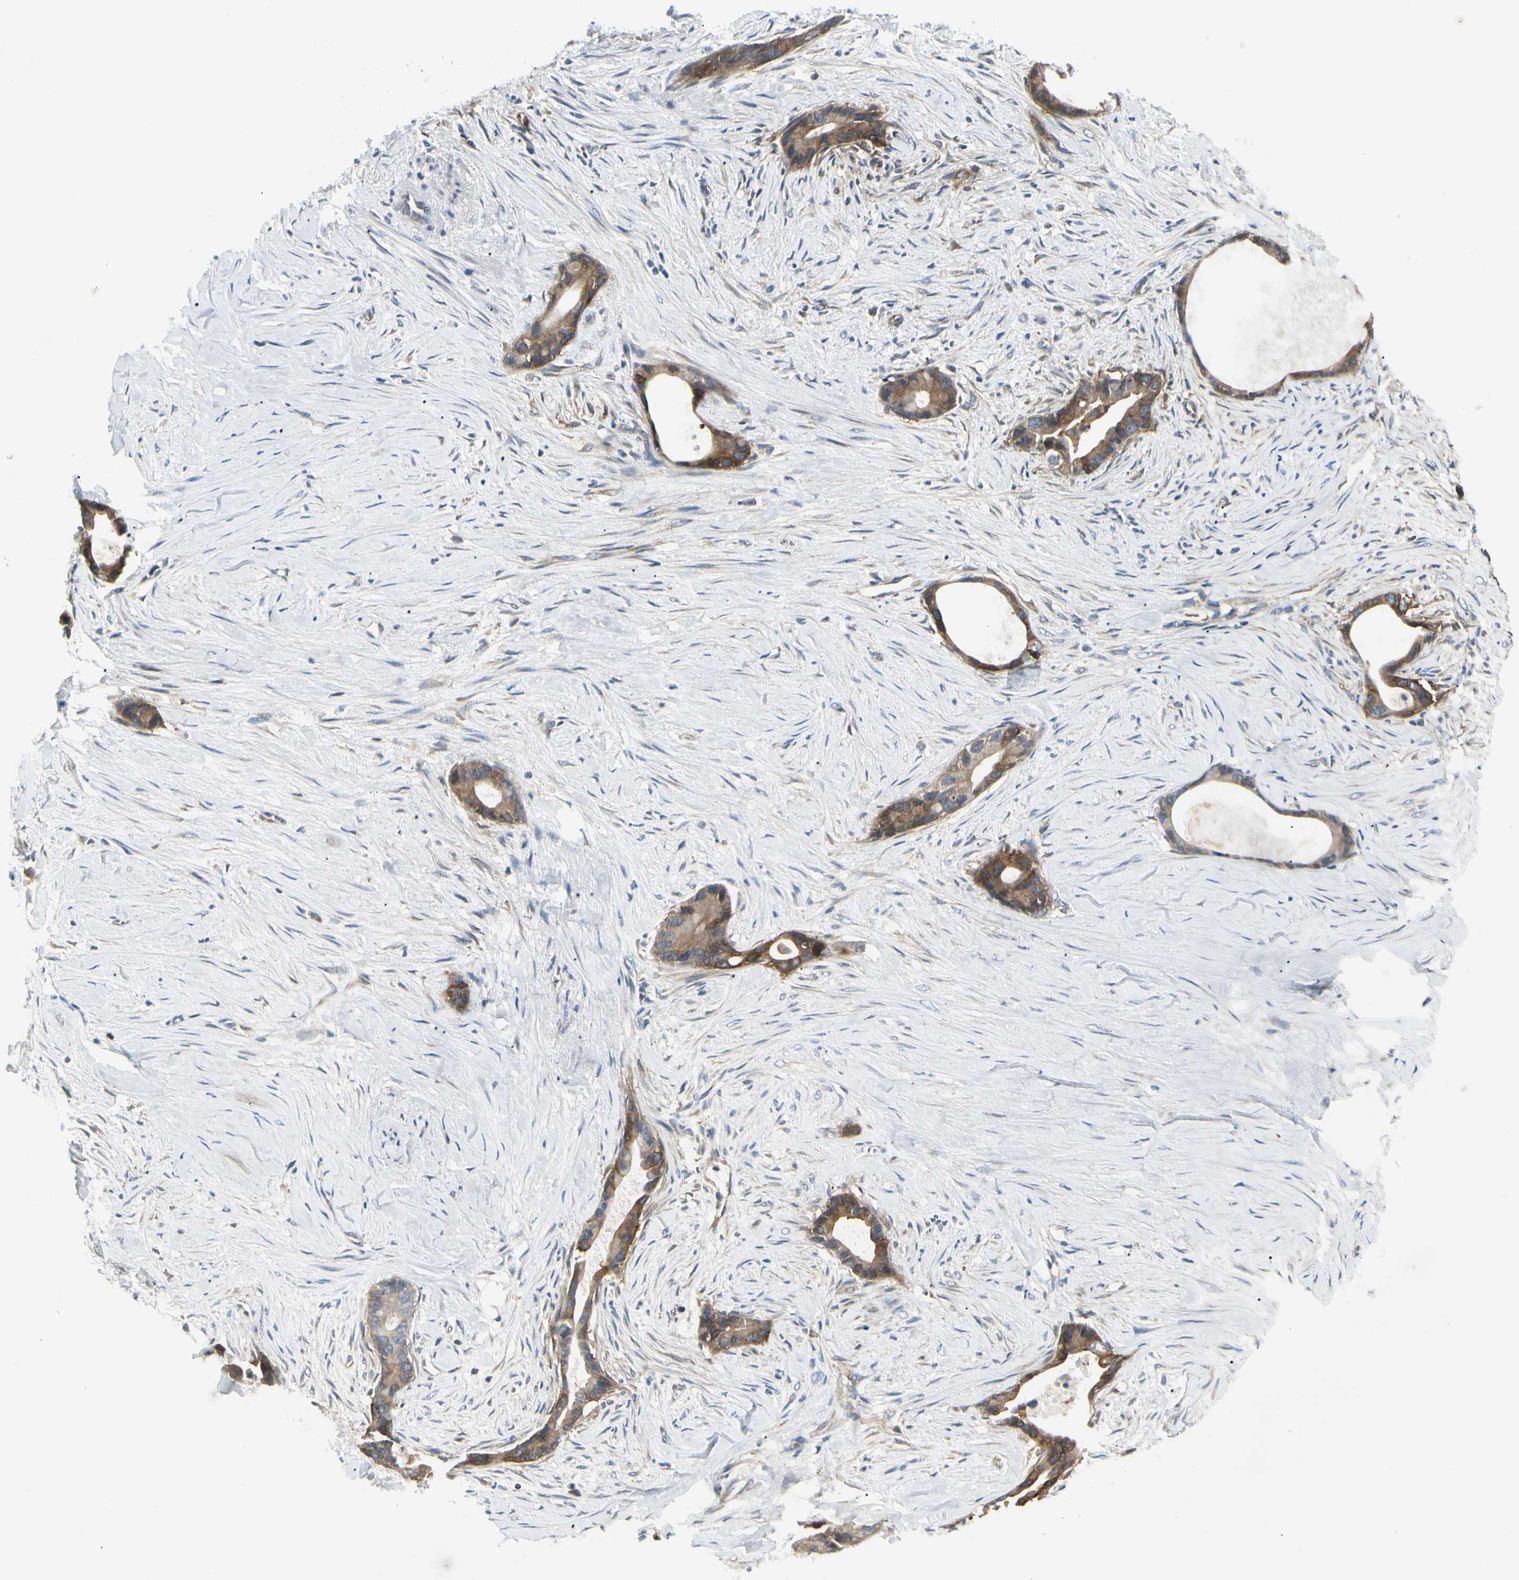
{"staining": {"intensity": "moderate", "quantity": ">75%", "location": "cytoplasmic/membranous"}, "tissue": "liver cancer", "cell_type": "Tumor cells", "image_type": "cancer", "snomed": [{"axis": "morphology", "description": "Cholangiocarcinoma"}, {"axis": "topography", "description": "Liver"}], "caption": "Immunohistochemistry micrograph of human liver cancer stained for a protein (brown), which displays medium levels of moderate cytoplasmic/membranous expression in approximately >75% of tumor cells.", "gene": "NFKB2", "patient": {"sex": "female", "age": 55}}